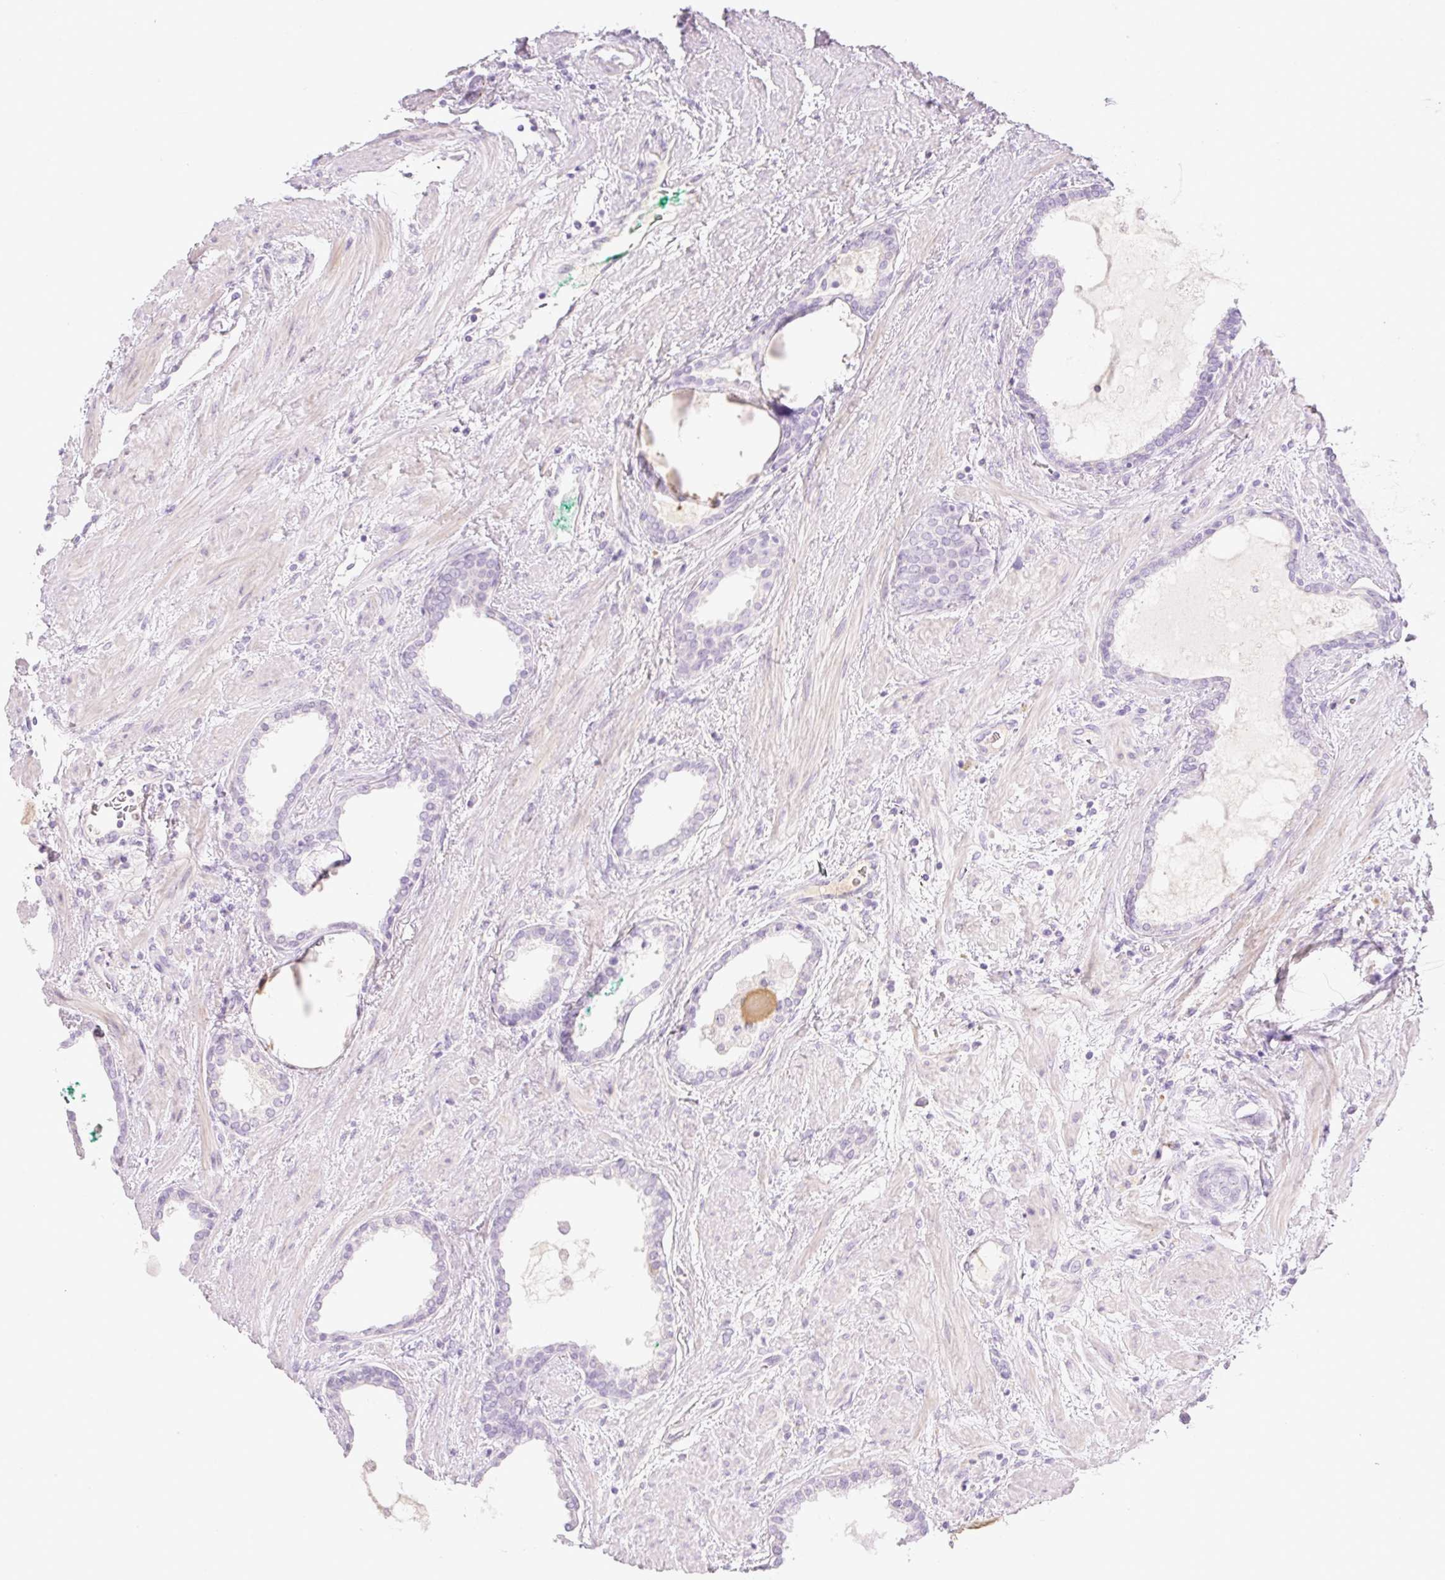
{"staining": {"intensity": "negative", "quantity": "none", "location": "none"}, "tissue": "prostate cancer", "cell_type": "Tumor cells", "image_type": "cancer", "snomed": [{"axis": "morphology", "description": "Adenocarcinoma, High grade"}, {"axis": "topography", "description": "Prostate"}], "caption": "Tumor cells show no significant protein staining in prostate cancer.", "gene": "MIA2", "patient": {"sex": "male", "age": 72}}